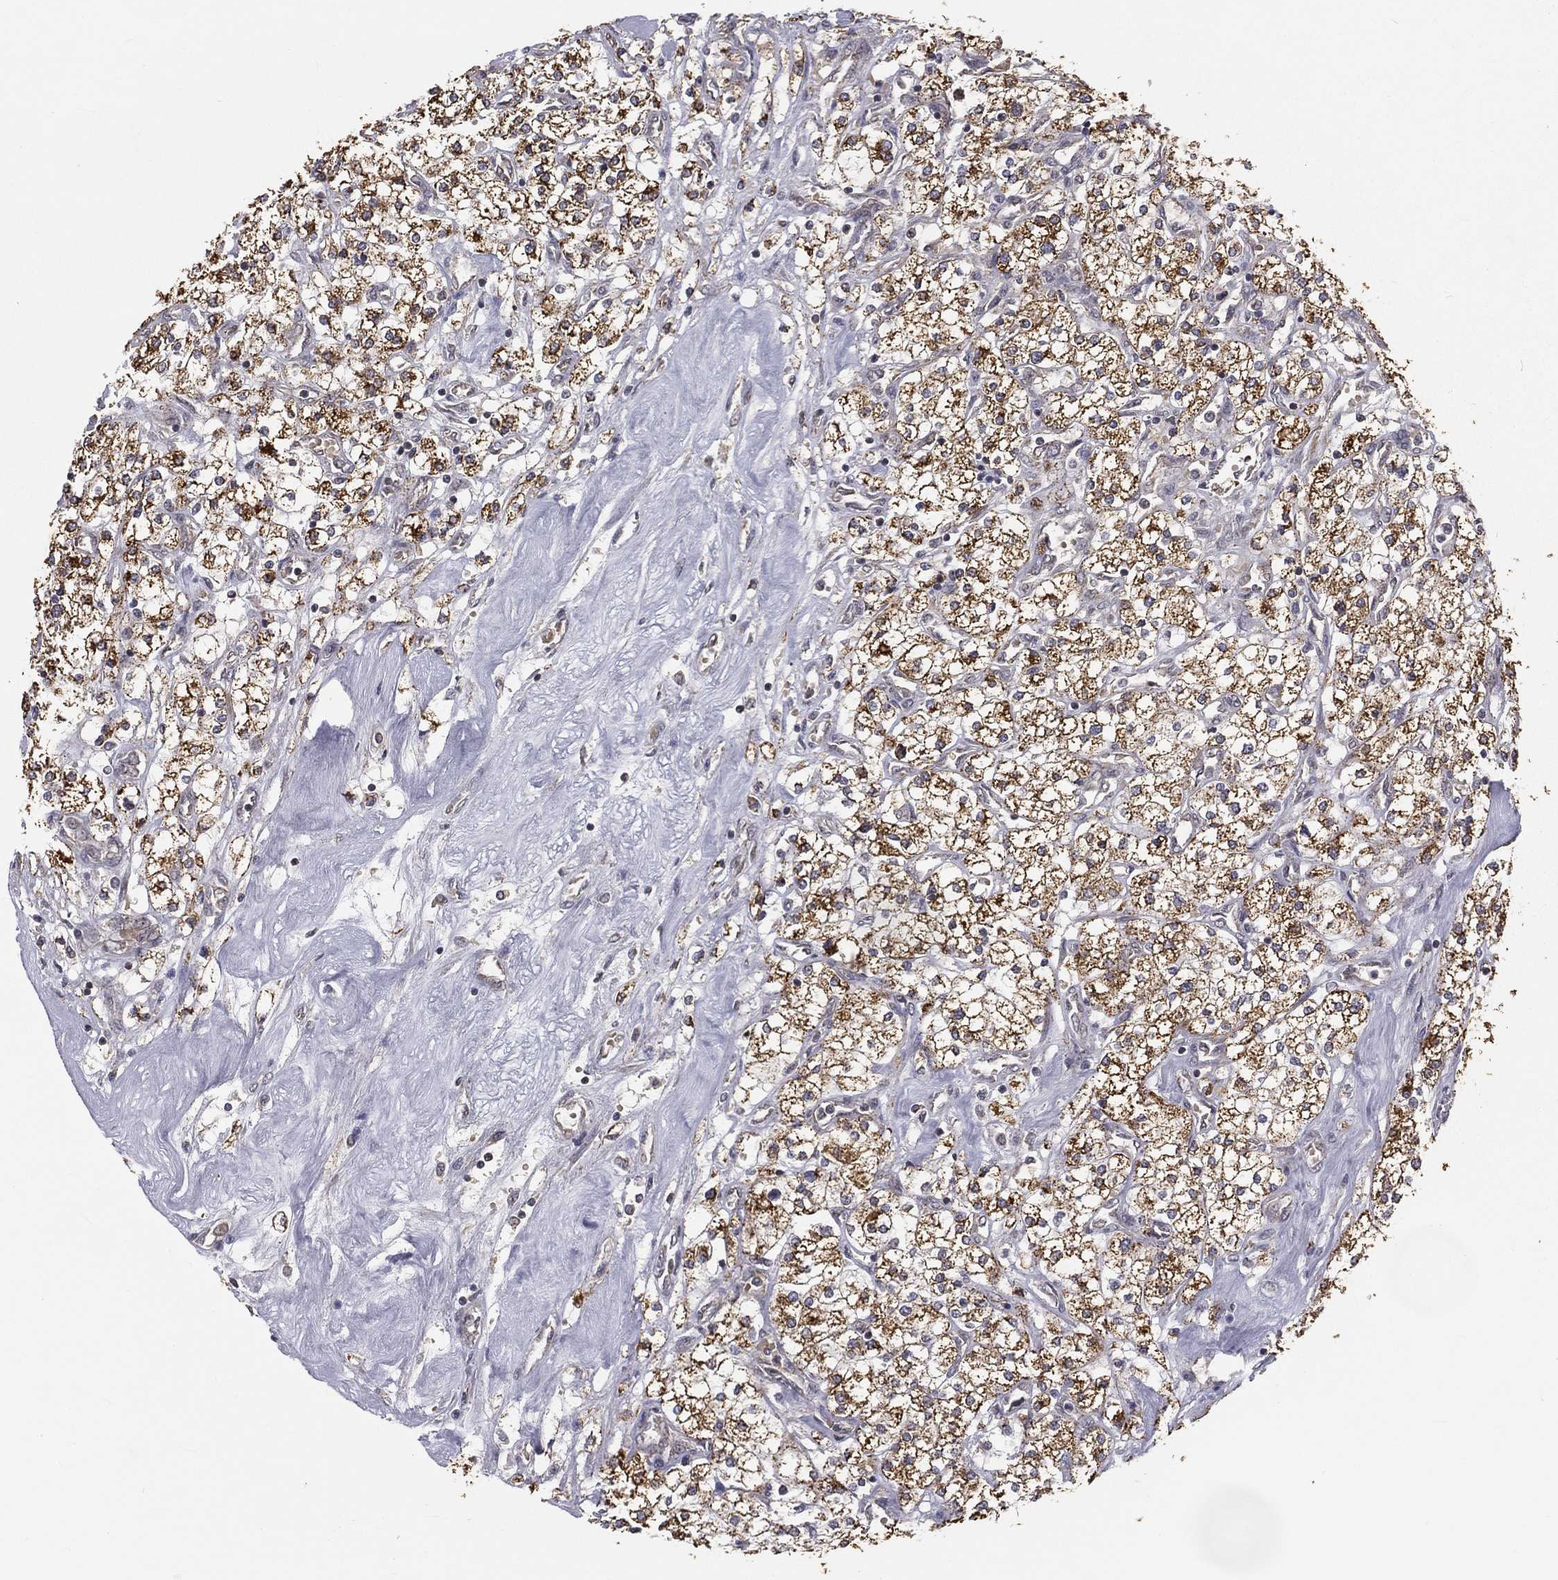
{"staining": {"intensity": "strong", "quantity": ">75%", "location": "cytoplasmic/membranous"}, "tissue": "renal cancer", "cell_type": "Tumor cells", "image_type": "cancer", "snomed": [{"axis": "morphology", "description": "Adenocarcinoma, NOS"}, {"axis": "topography", "description": "Kidney"}], "caption": "Immunohistochemistry photomicrograph of neoplastic tissue: human renal cancer stained using IHC exhibits high levels of strong protein expression localized specifically in the cytoplasmic/membranous of tumor cells, appearing as a cytoplasmic/membranous brown color.", "gene": "MRPL46", "patient": {"sex": "male", "age": 80}}